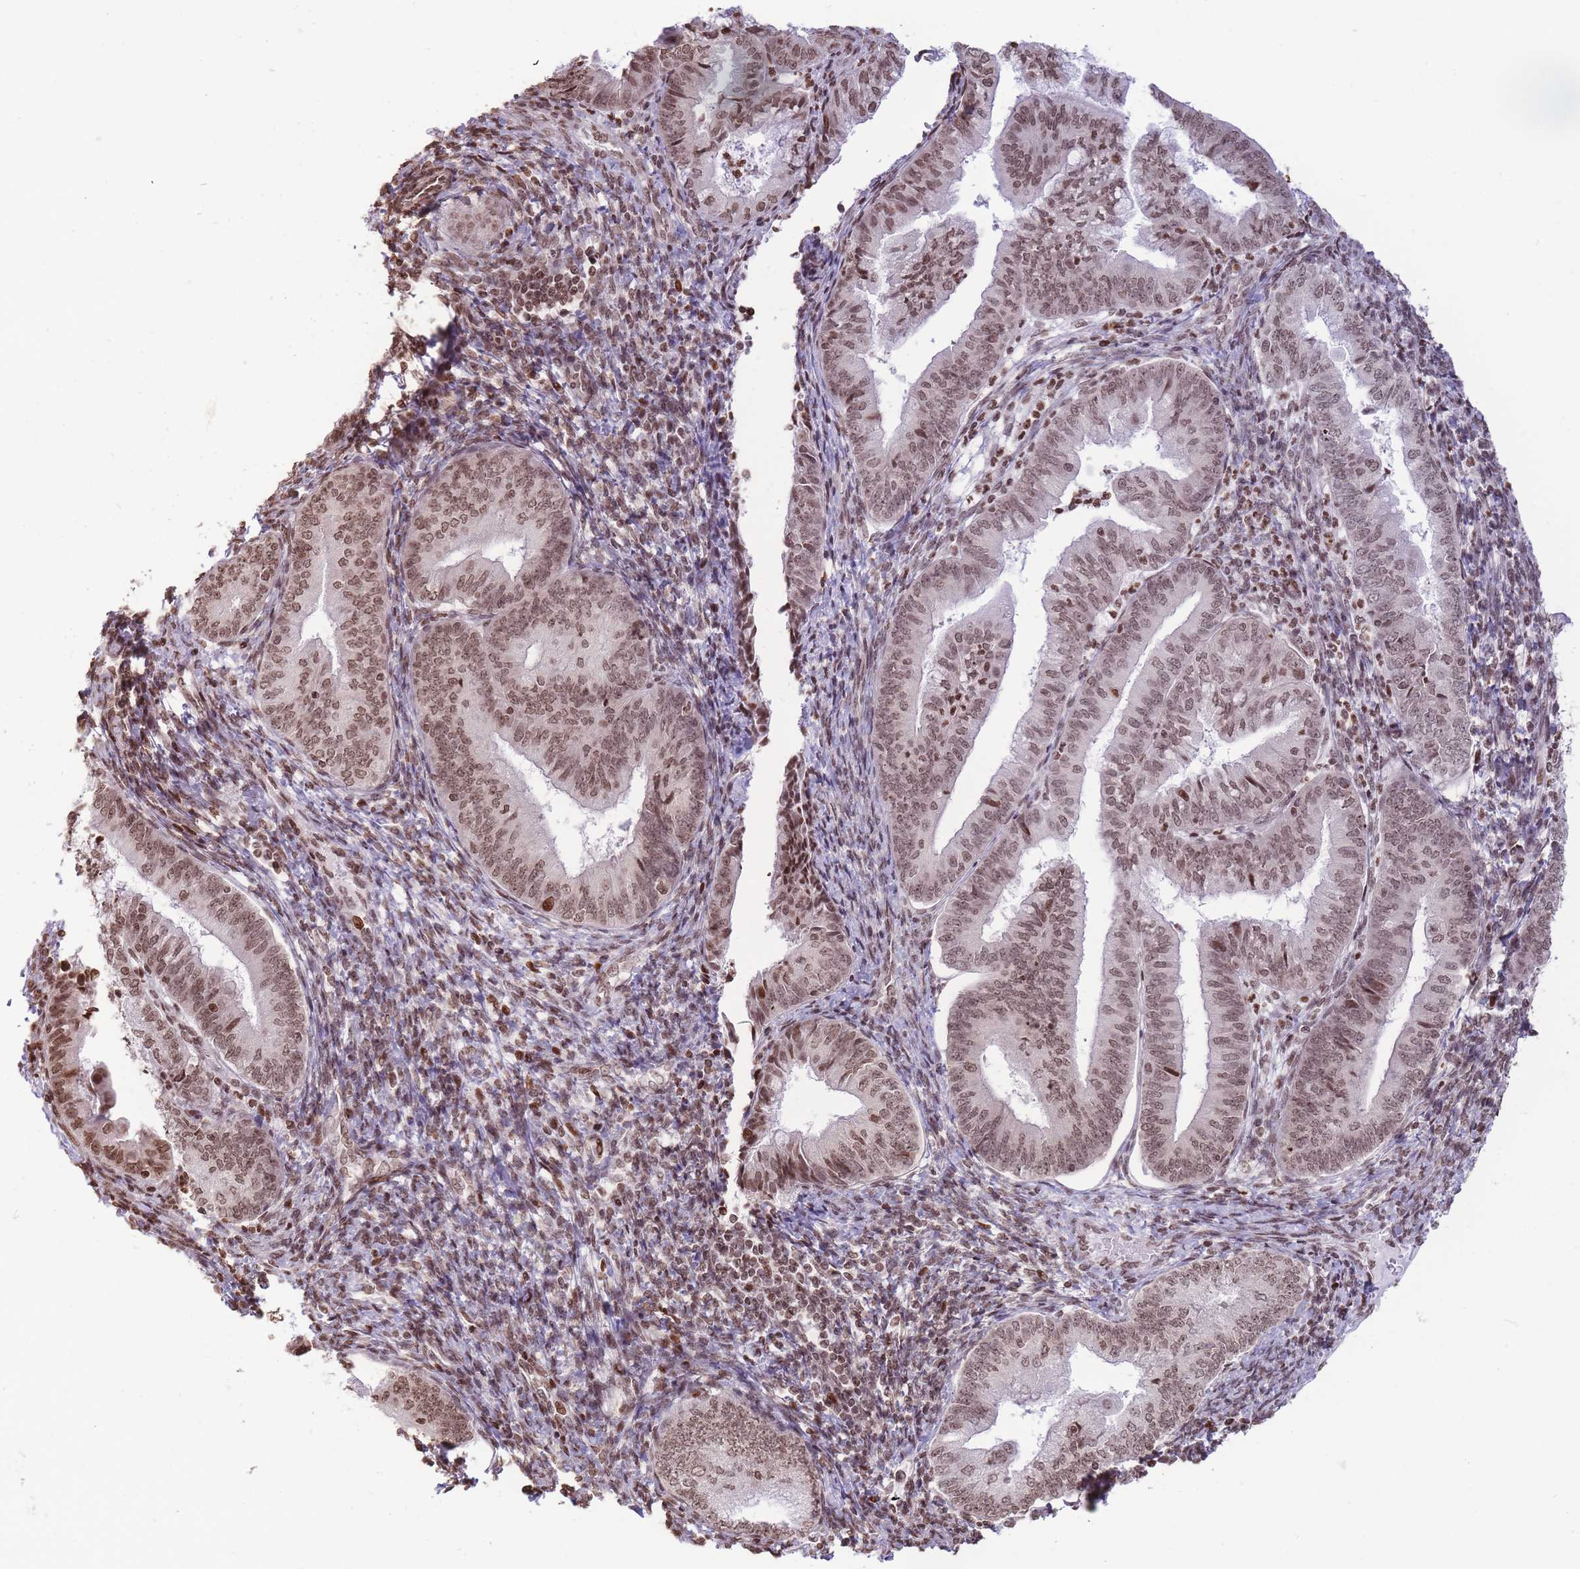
{"staining": {"intensity": "moderate", "quantity": ">75%", "location": "nuclear"}, "tissue": "endometrial cancer", "cell_type": "Tumor cells", "image_type": "cancer", "snomed": [{"axis": "morphology", "description": "Adenocarcinoma, NOS"}, {"axis": "topography", "description": "Endometrium"}], "caption": "Immunohistochemistry staining of endometrial cancer, which exhibits medium levels of moderate nuclear expression in about >75% of tumor cells indicating moderate nuclear protein positivity. The staining was performed using DAB (3,3'-diaminobenzidine) (brown) for protein detection and nuclei were counterstained in hematoxylin (blue).", "gene": "SHISAL1", "patient": {"sex": "female", "age": 55}}